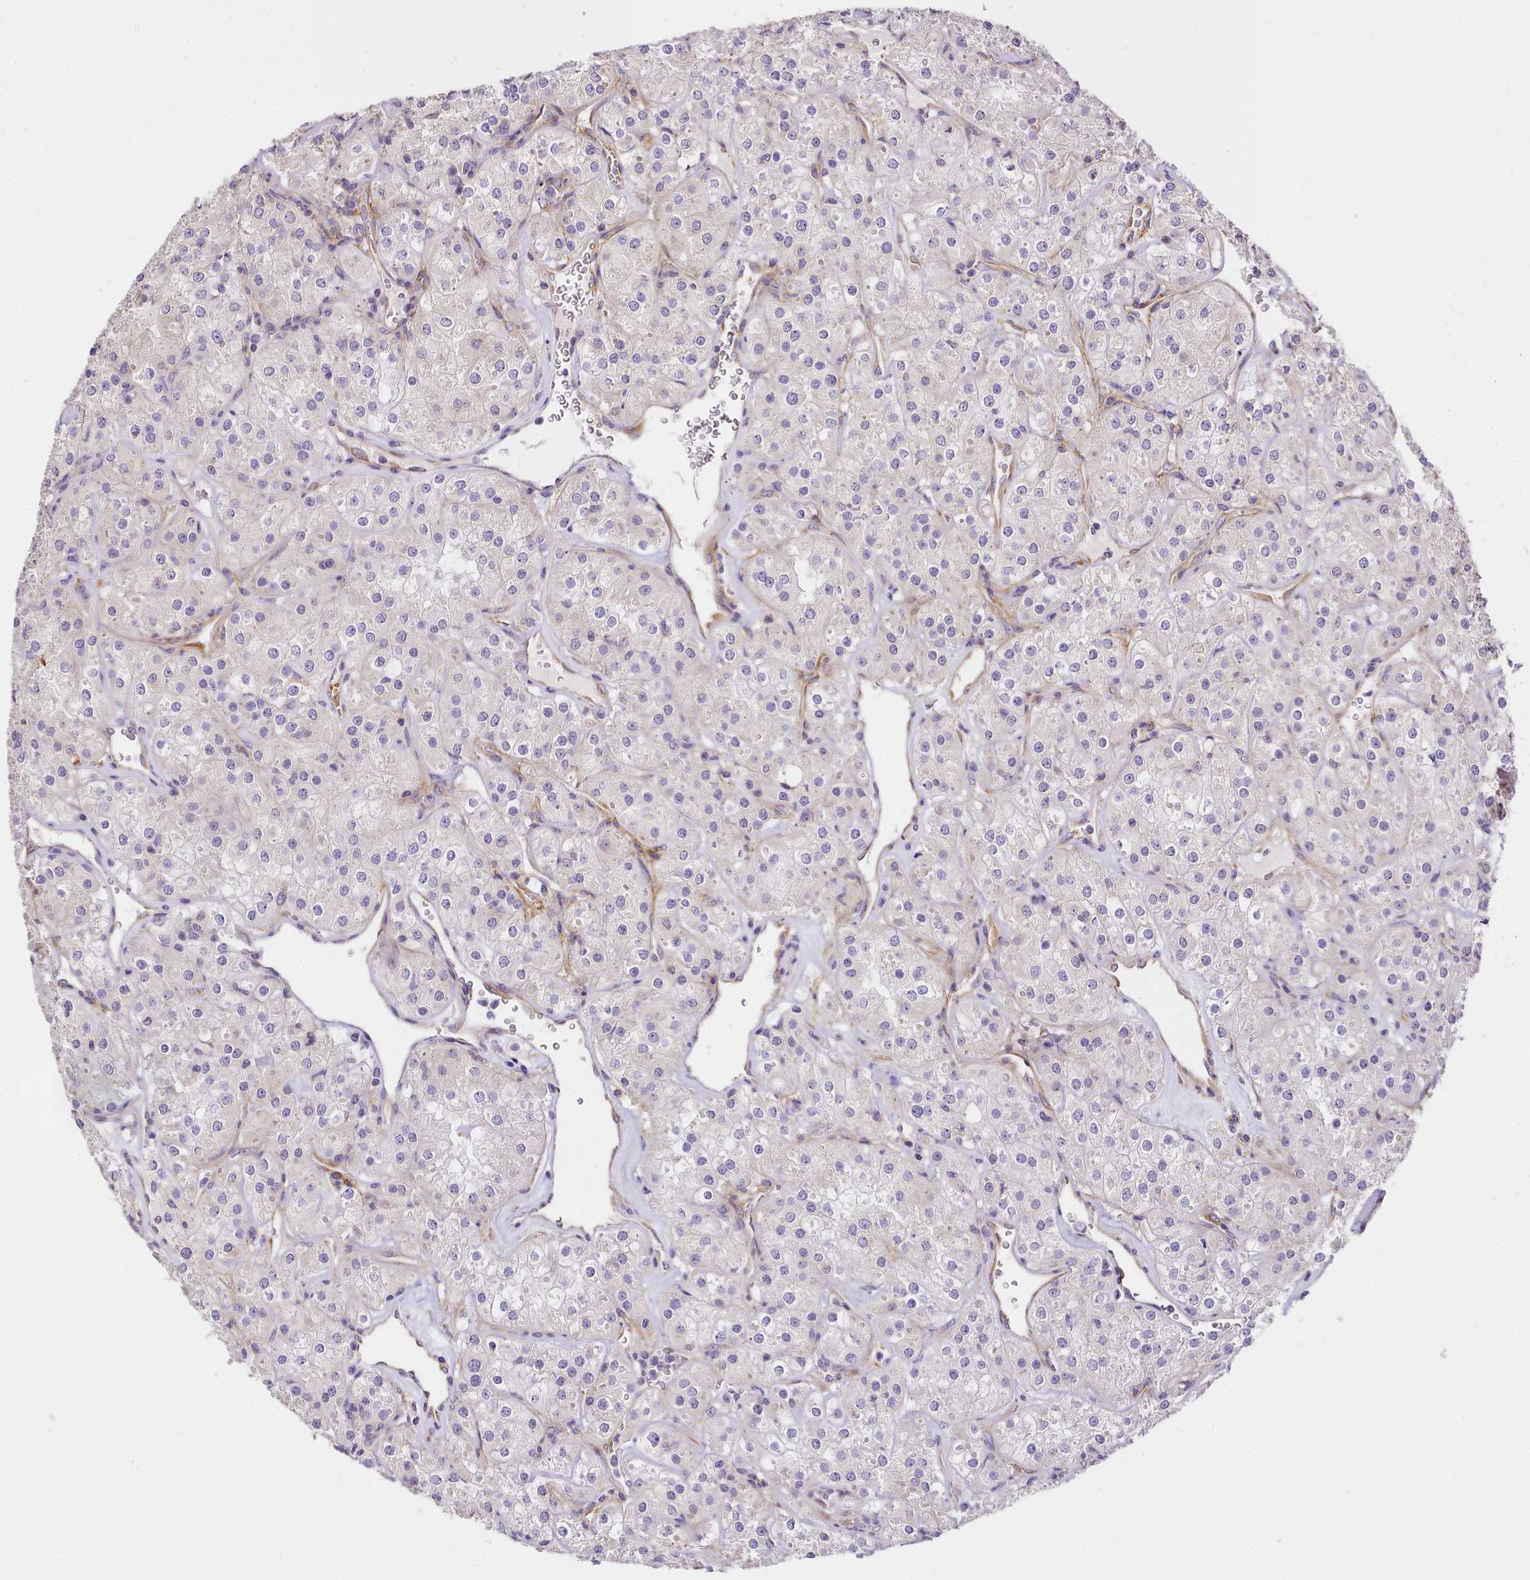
{"staining": {"intensity": "negative", "quantity": "none", "location": "none"}, "tissue": "renal cancer", "cell_type": "Tumor cells", "image_type": "cancer", "snomed": [{"axis": "morphology", "description": "Adenocarcinoma, NOS"}, {"axis": "topography", "description": "Kidney"}], "caption": "Immunohistochemistry of human renal cancer (adenocarcinoma) displays no staining in tumor cells. The staining was performed using DAB (3,3'-diaminobenzidine) to visualize the protein expression in brown, while the nuclei were stained in blue with hematoxylin (Magnification: 20x).", "gene": "NBPF1", "patient": {"sex": "male", "age": 77}}